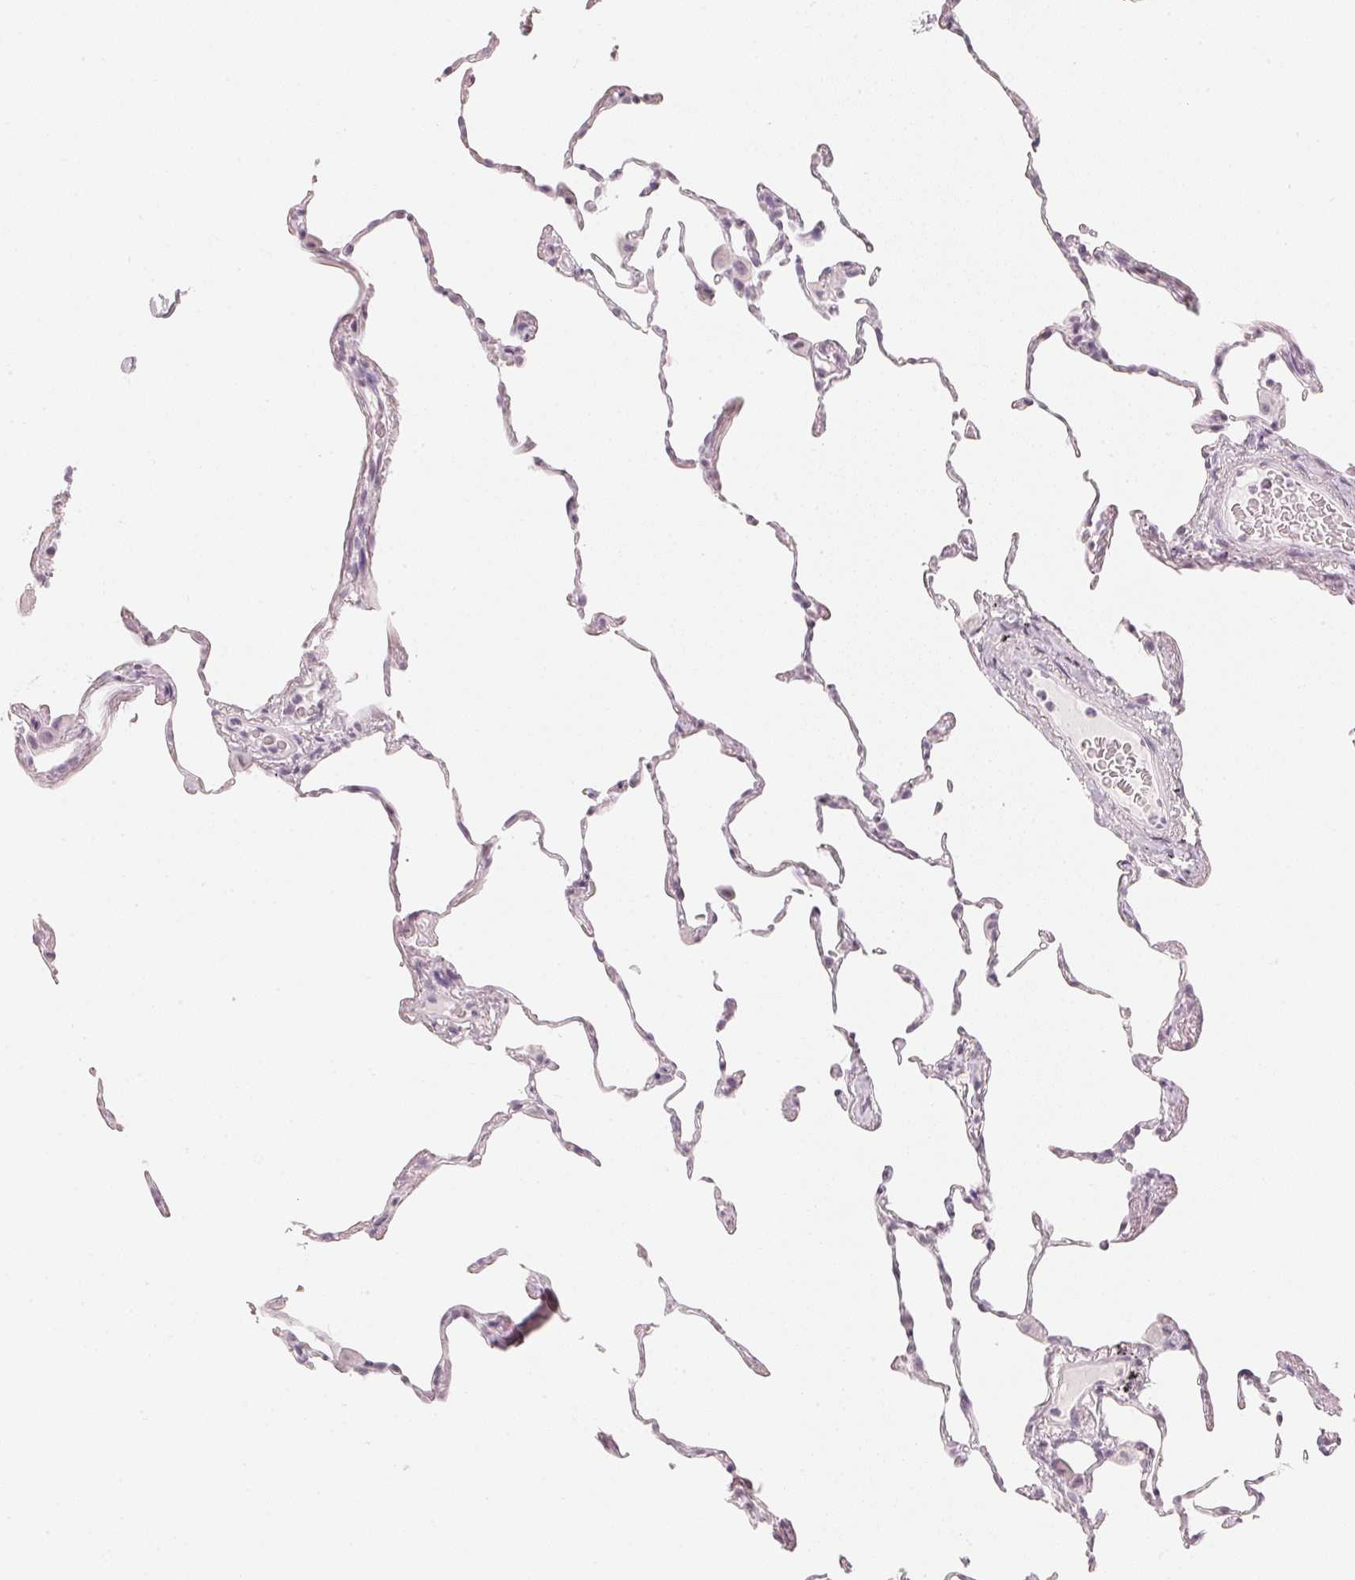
{"staining": {"intensity": "negative", "quantity": "none", "location": "none"}, "tissue": "lung", "cell_type": "Alveolar cells", "image_type": "normal", "snomed": [{"axis": "morphology", "description": "Normal tissue, NOS"}, {"axis": "topography", "description": "Lung"}], "caption": "Immunohistochemical staining of normal lung exhibits no significant expression in alveolar cells.", "gene": "SLC22A8", "patient": {"sex": "female", "age": 57}}